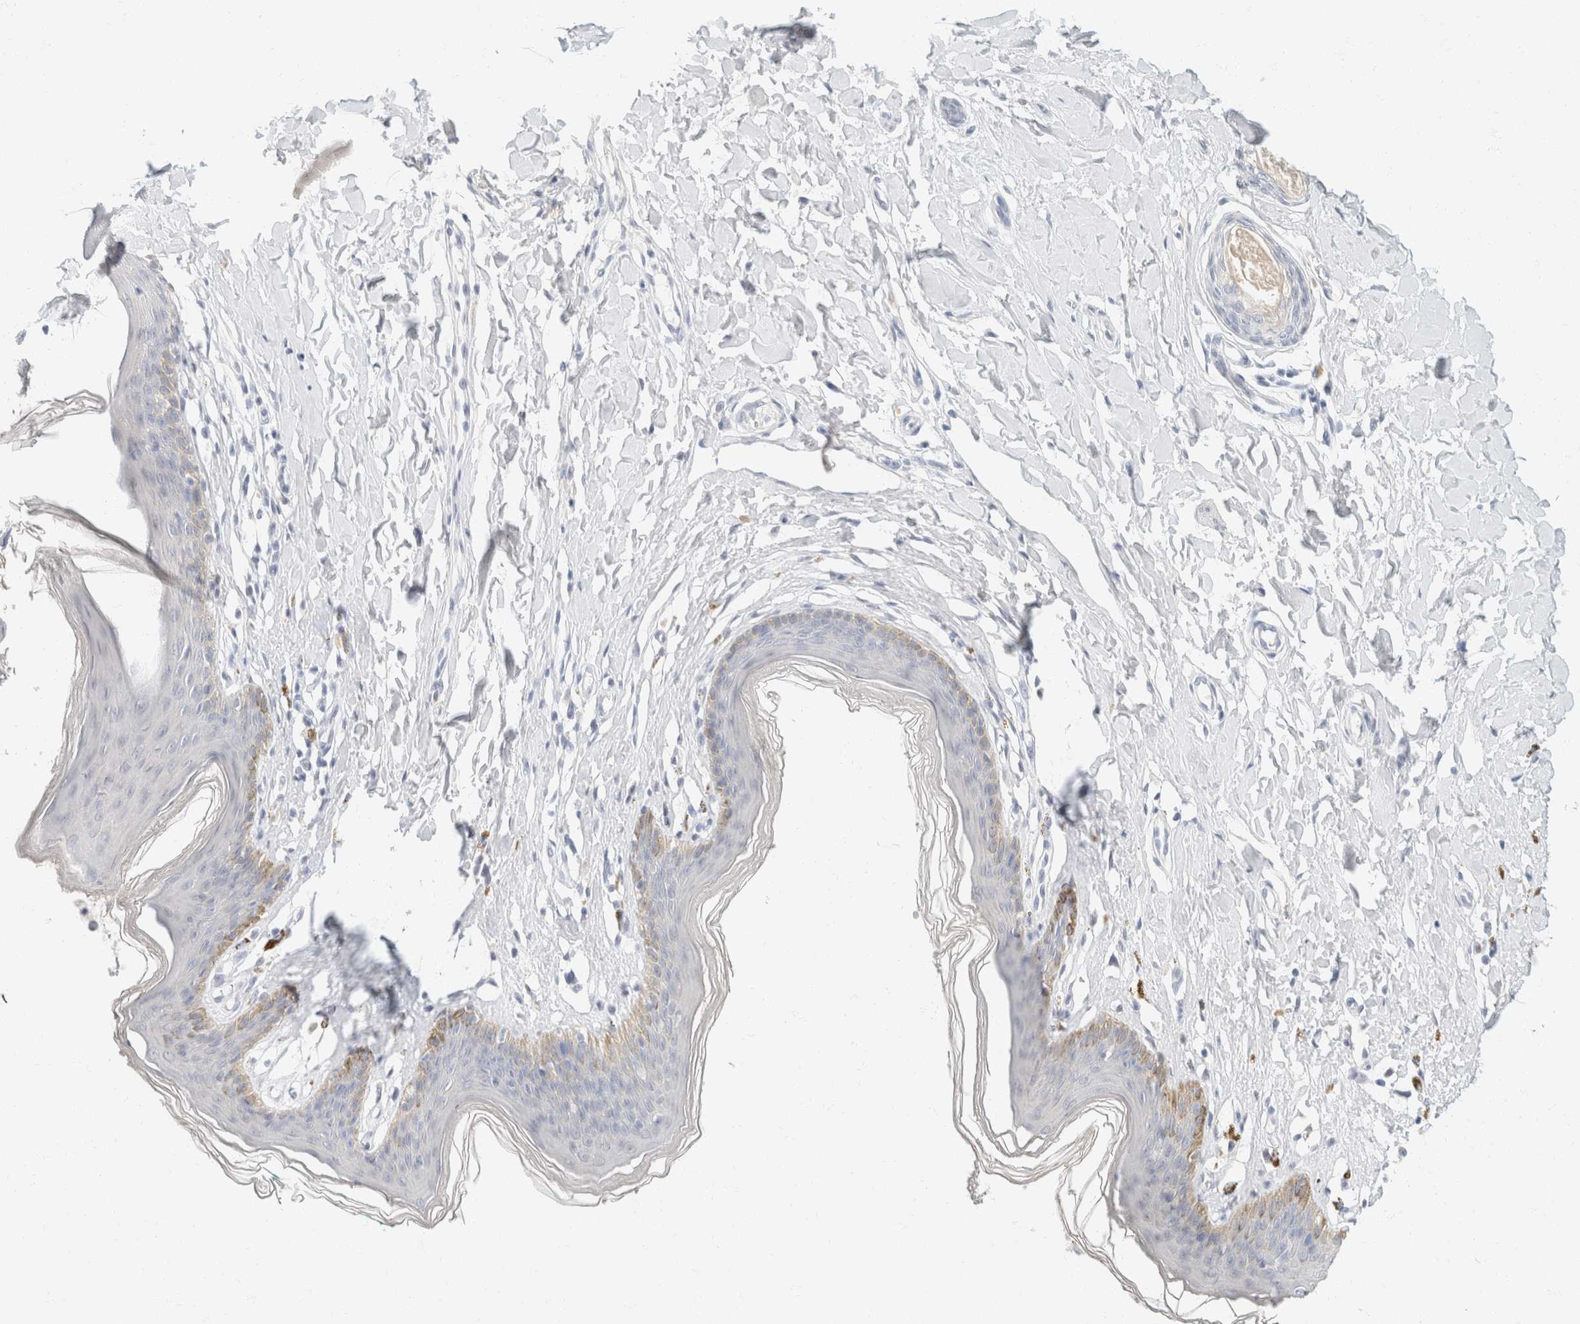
{"staining": {"intensity": "weak", "quantity": "<25%", "location": "cytoplasmic/membranous"}, "tissue": "skin", "cell_type": "Epidermal cells", "image_type": "normal", "snomed": [{"axis": "morphology", "description": "Normal tissue, NOS"}, {"axis": "topography", "description": "Vulva"}], "caption": "This is a photomicrograph of immunohistochemistry staining of normal skin, which shows no staining in epidermal cells.", "gene": "KRT20", "patient": {"sex": "female", "age": 66}}